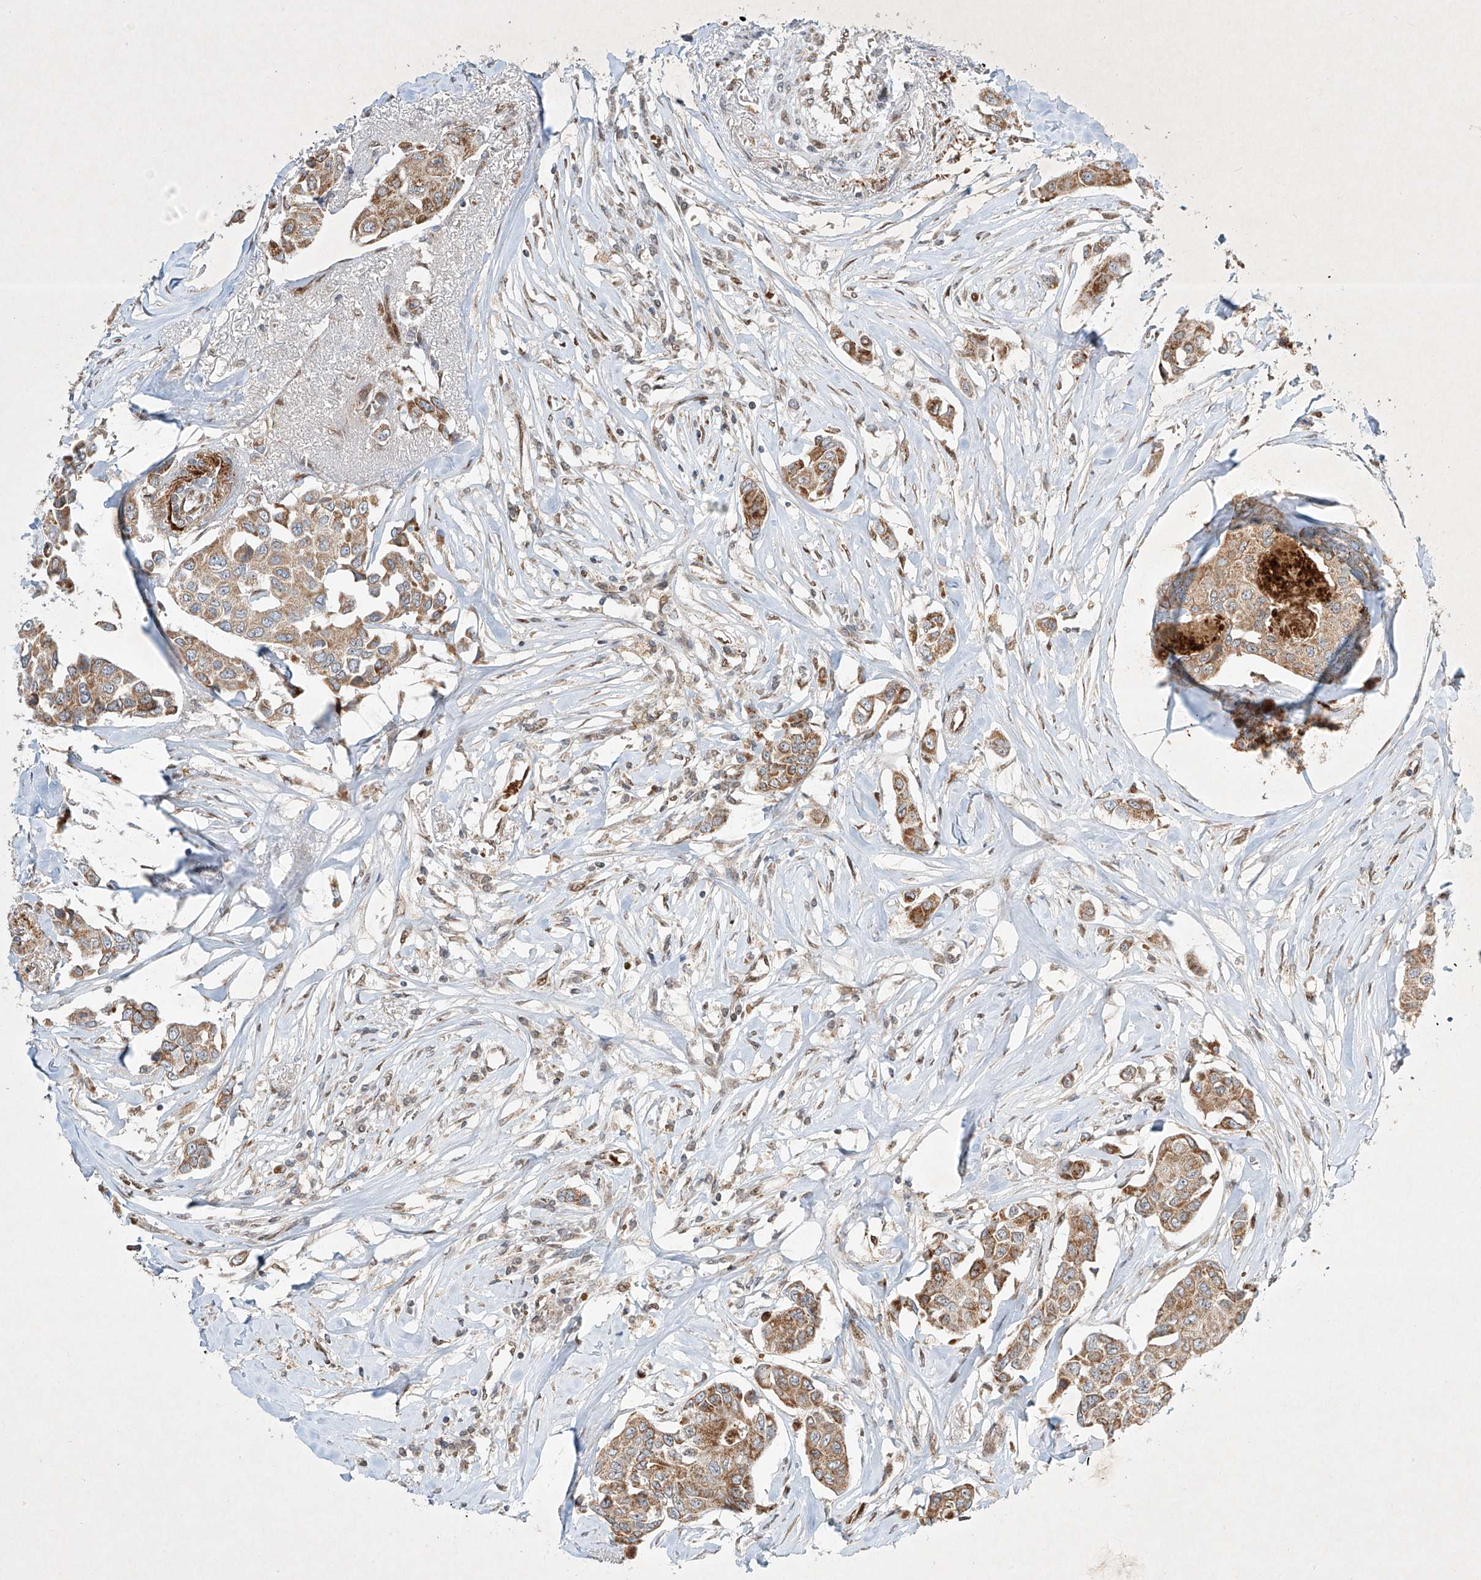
{"staining": {"intensity": "moderate", "quantity": ">75%", "location": "cytoplasmic/membranous"}, "tissue": "breast cancer", "cell_type": "Tumor cells", "image_type": "cancer", "snomed": [{"axis": "morphology", "description": "Duct carcinoma"}, {"axis": "topography", "description": "Breast"}], "caption": "DAB immunohistochemical staining of human breast infiltrating ductal carcinoma shows moderate cytoplasmic/membranous protein expression in about >75% of tumor cells.", "gene": "EPG5", "patient": {"sex": "female", "age": 80}}